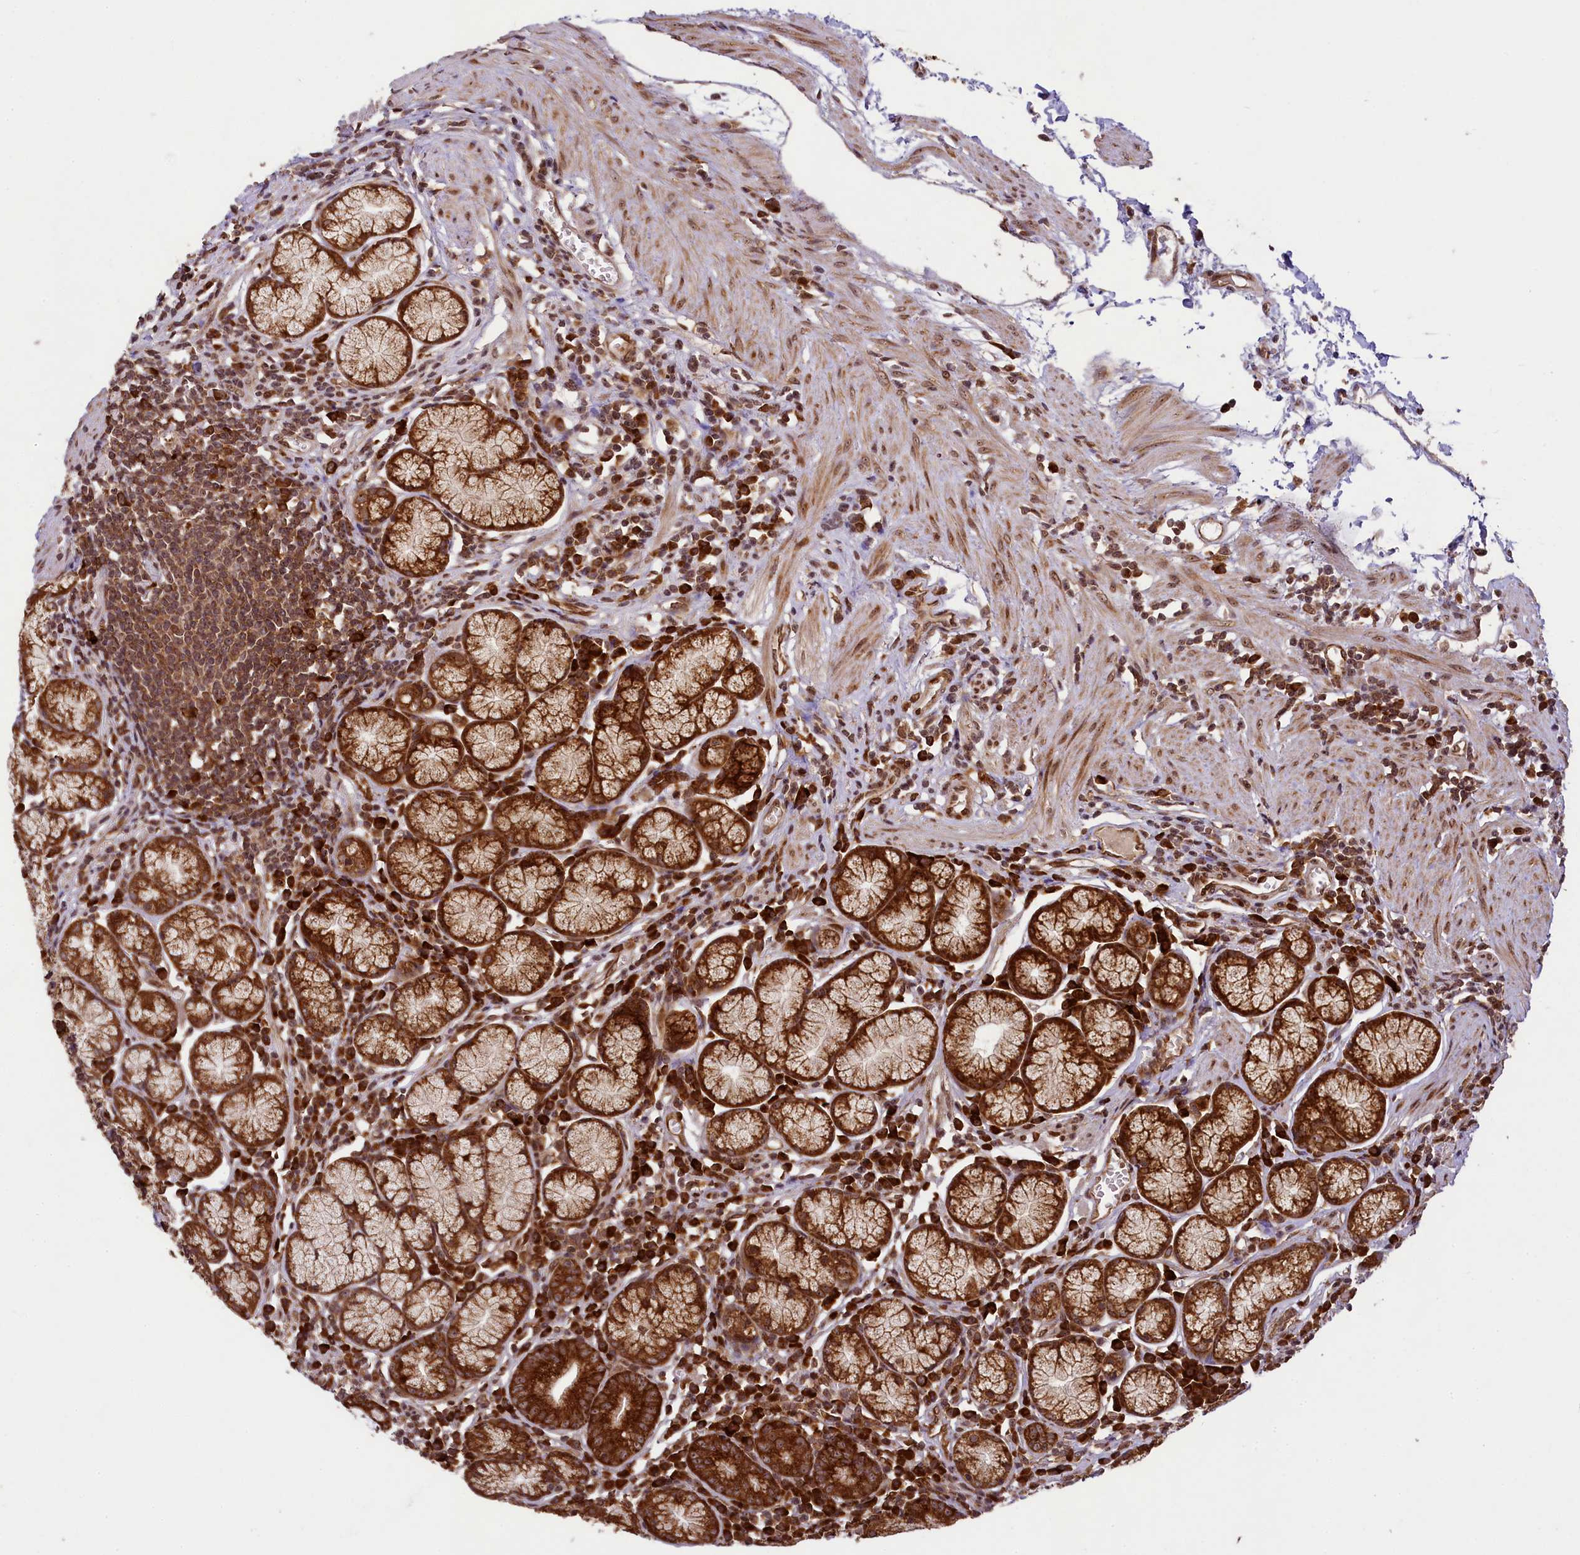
{"staining": {"intensity": "strong", "quantity": ">75%", "location": "cytoplasmic/membranous"}, "tissue": "stomach", "cell_type": "Glandular cells", "image_type": "normal", "snomed": [{"axis": "morphology", "description": "Normal tissue, NOS"}, {"axis": "topography", "description": "Stomach"}], "caption": "Glandular cells exhibit strong cytoplasmic/membranous expression in approximately >75% of cells in normal stomach.", "gene": "LARP4", "patient": {"sex": "male", "age": 55}}